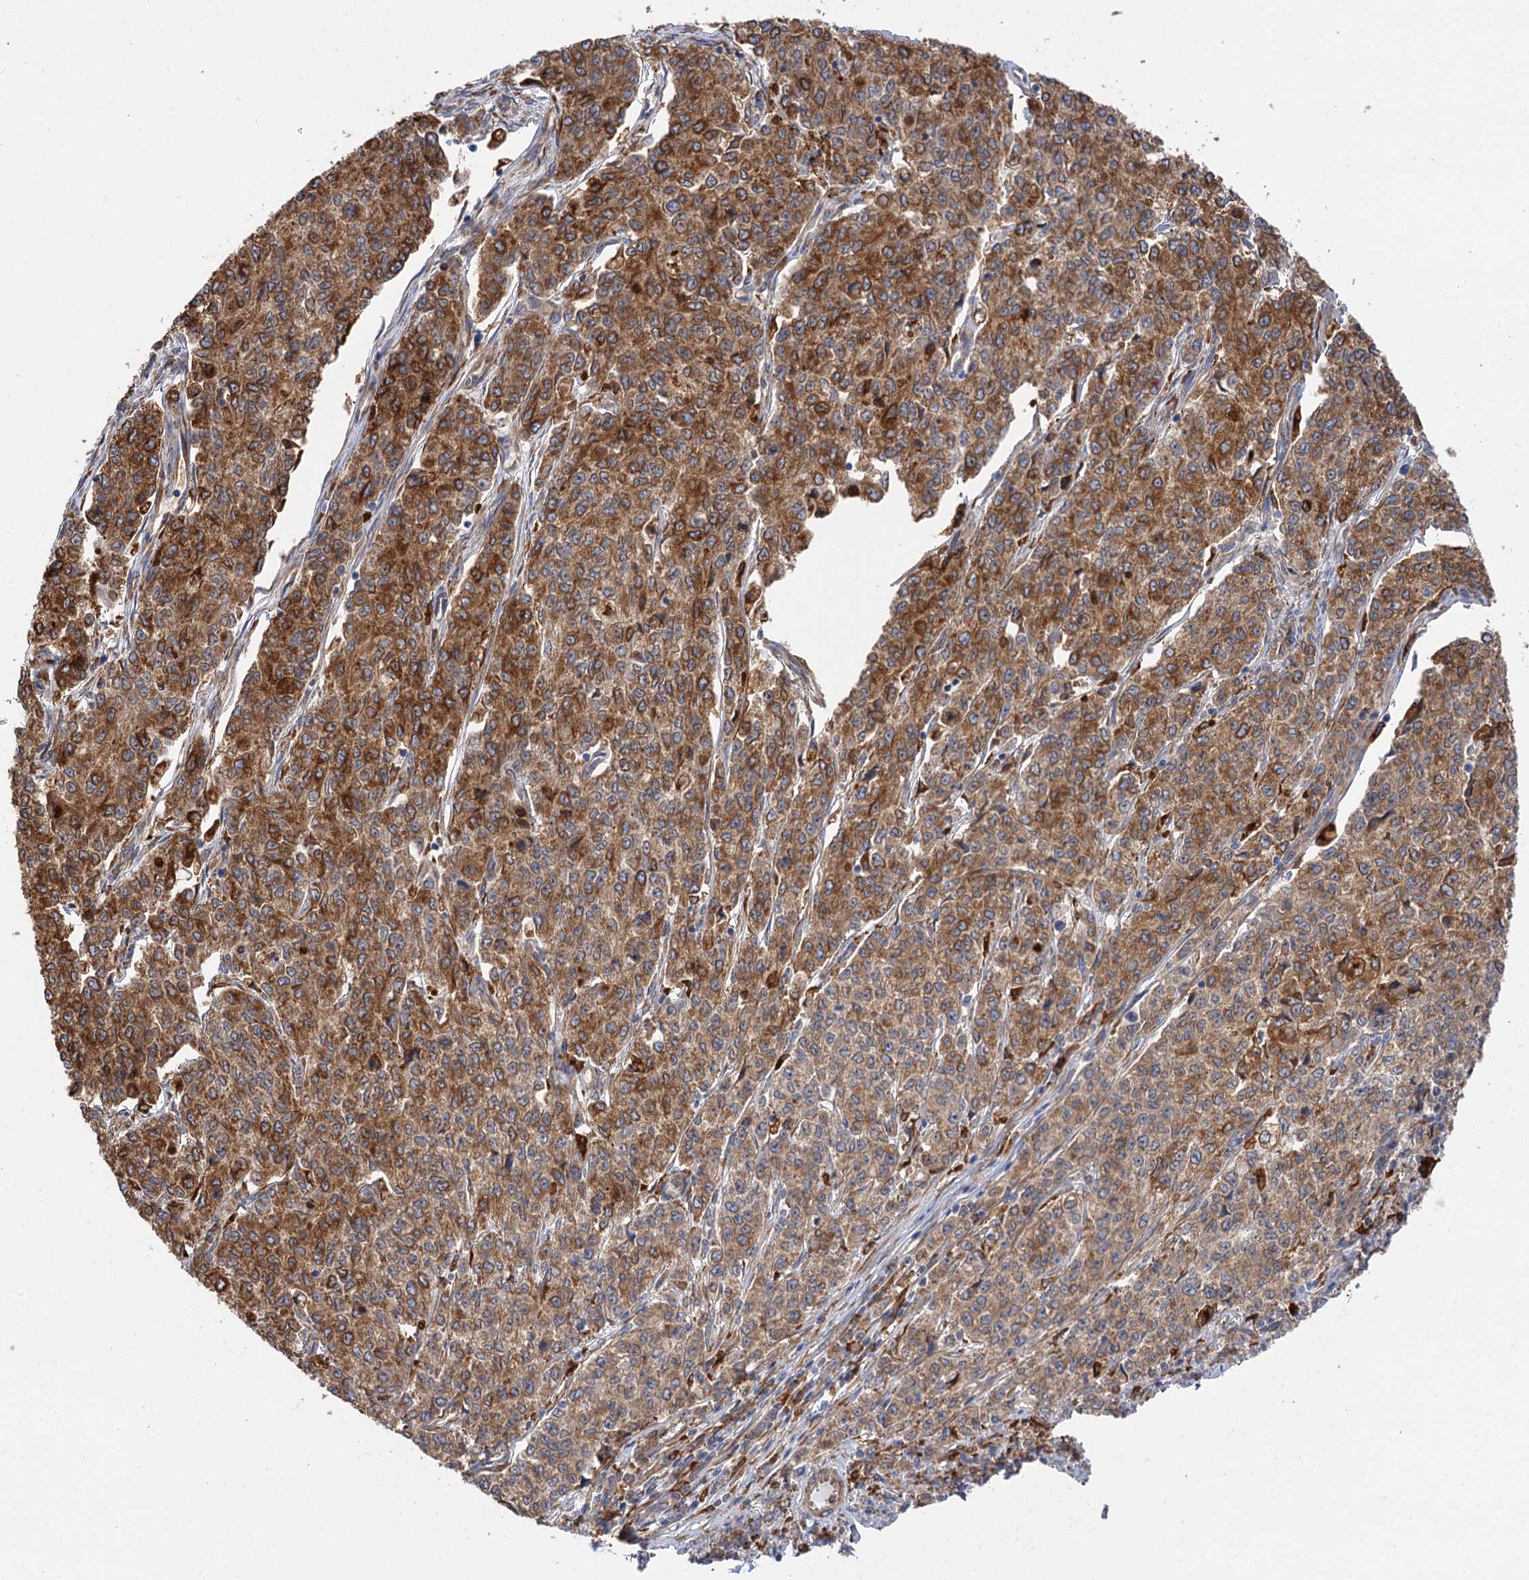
{"staining": {"intensity": "strong", "quantity": ">75%", "location": "cytoplasmic/membranous"}, "tissue": "endometrial cancer", "cell_type": "Tumor cells", "image_type": "cancer", "snomed": [{"axis": "morphology", "description": "Adenocarcinoma, NOS"}, {"axis": "topography", "description": "Endometrium"}], "caption": "Immunohistochemistry (DAB) staining of endometrial cancer (adenocarcinoma) exhibits strong cytoplasmic/membranous protein staining in approximately >75% of tumor cells.", "gene": "PPIP5K2", "patient": {"sex": "female", "age": 50}}